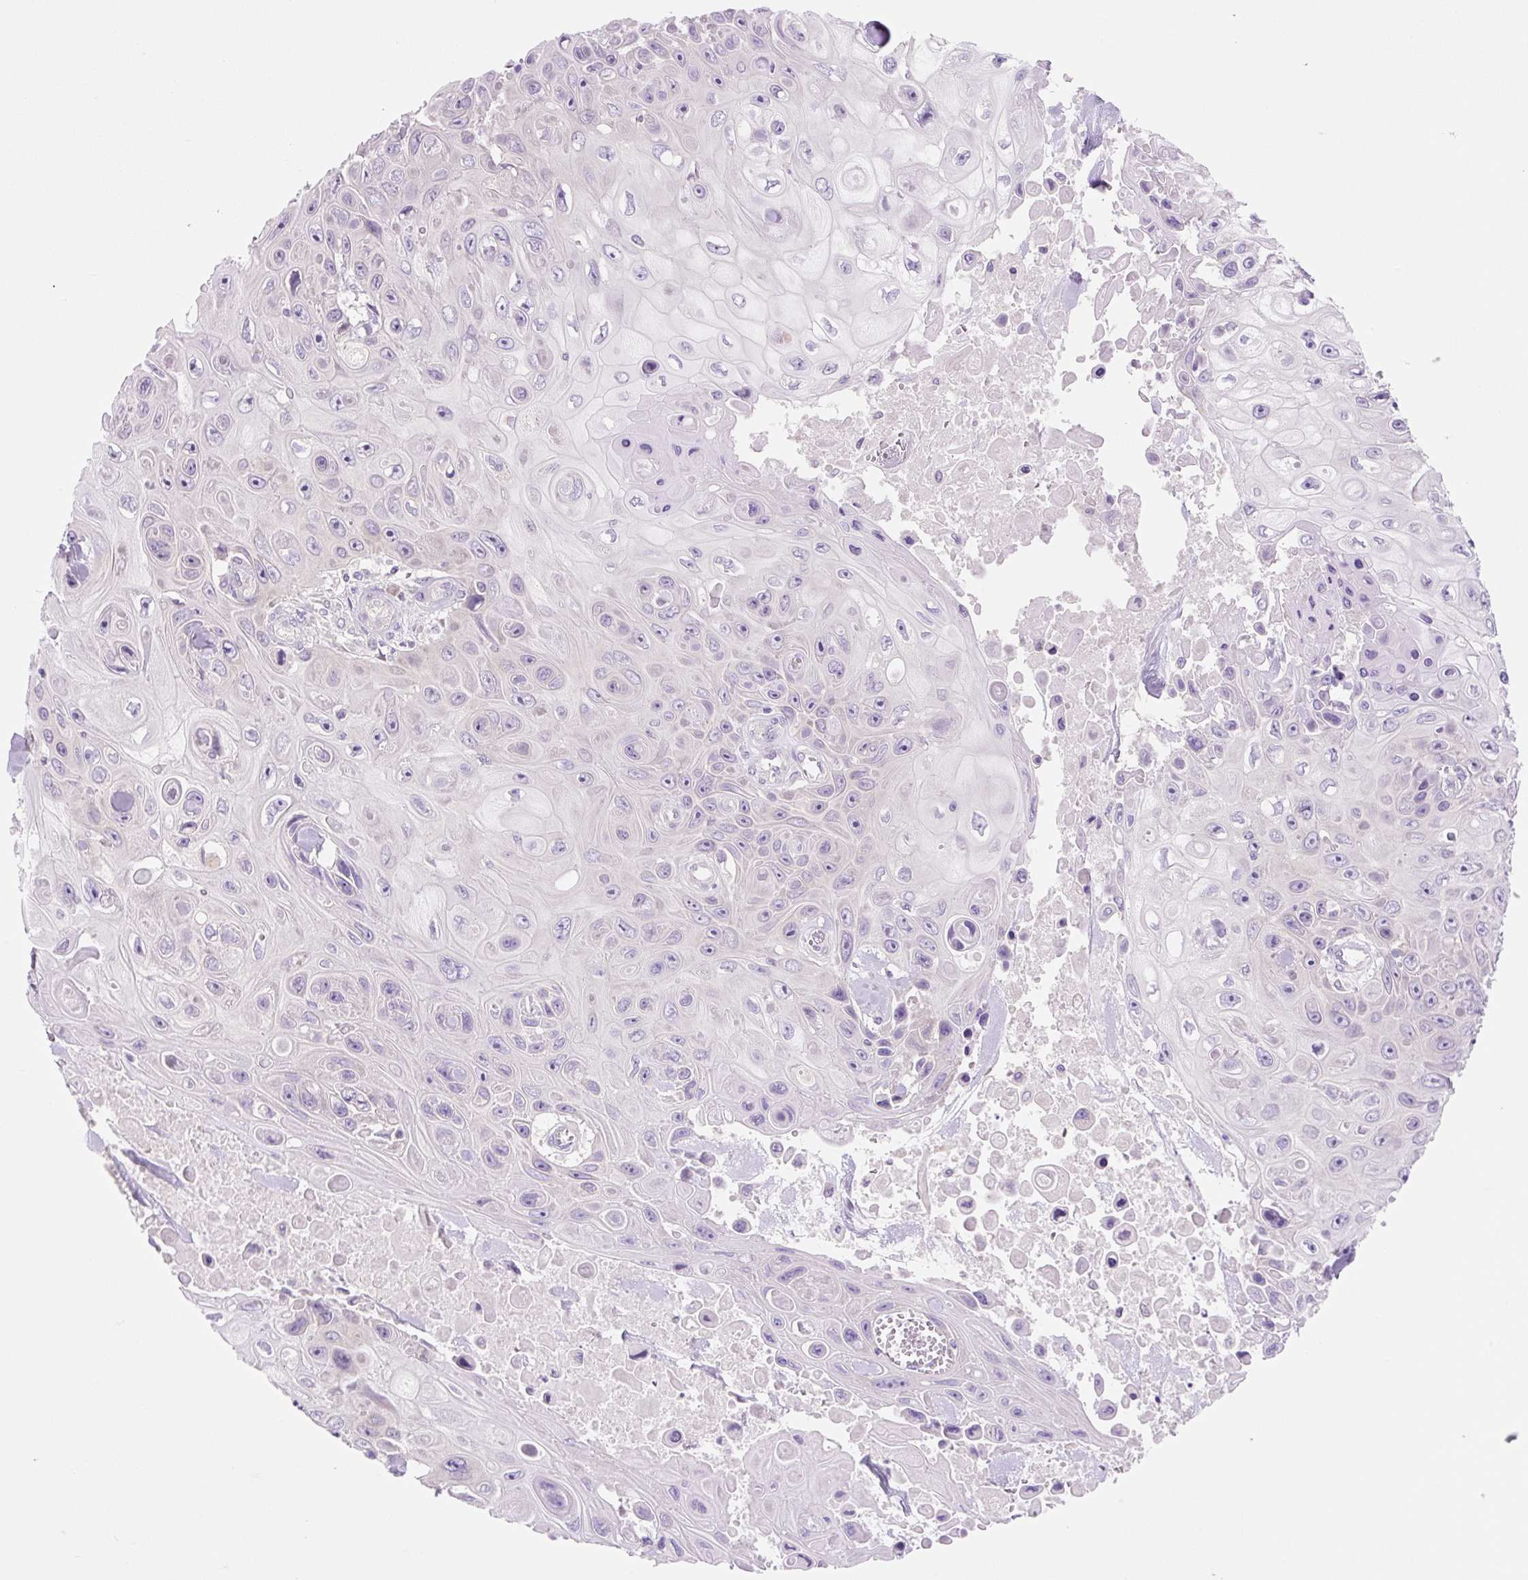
{"staining": {"intensity": "negative", "quantity": "none", "location": "none"}, "tissue": "skin cancer", "cell_type": "Tumor cells", "image_type": "cancer", "snomed": [{"axis": "morphology", "description": "Squamous cell carcinoma, NOS"}, {"axis": "topography", "description": "Skin"}], "caption": "A micrograph of skin cancer (squamous cell carcinoma) stained for a protein reveals no brown staining in tumor cells.", "gene": "CELF6", "patient": {"sex": "male", "age": 82}}